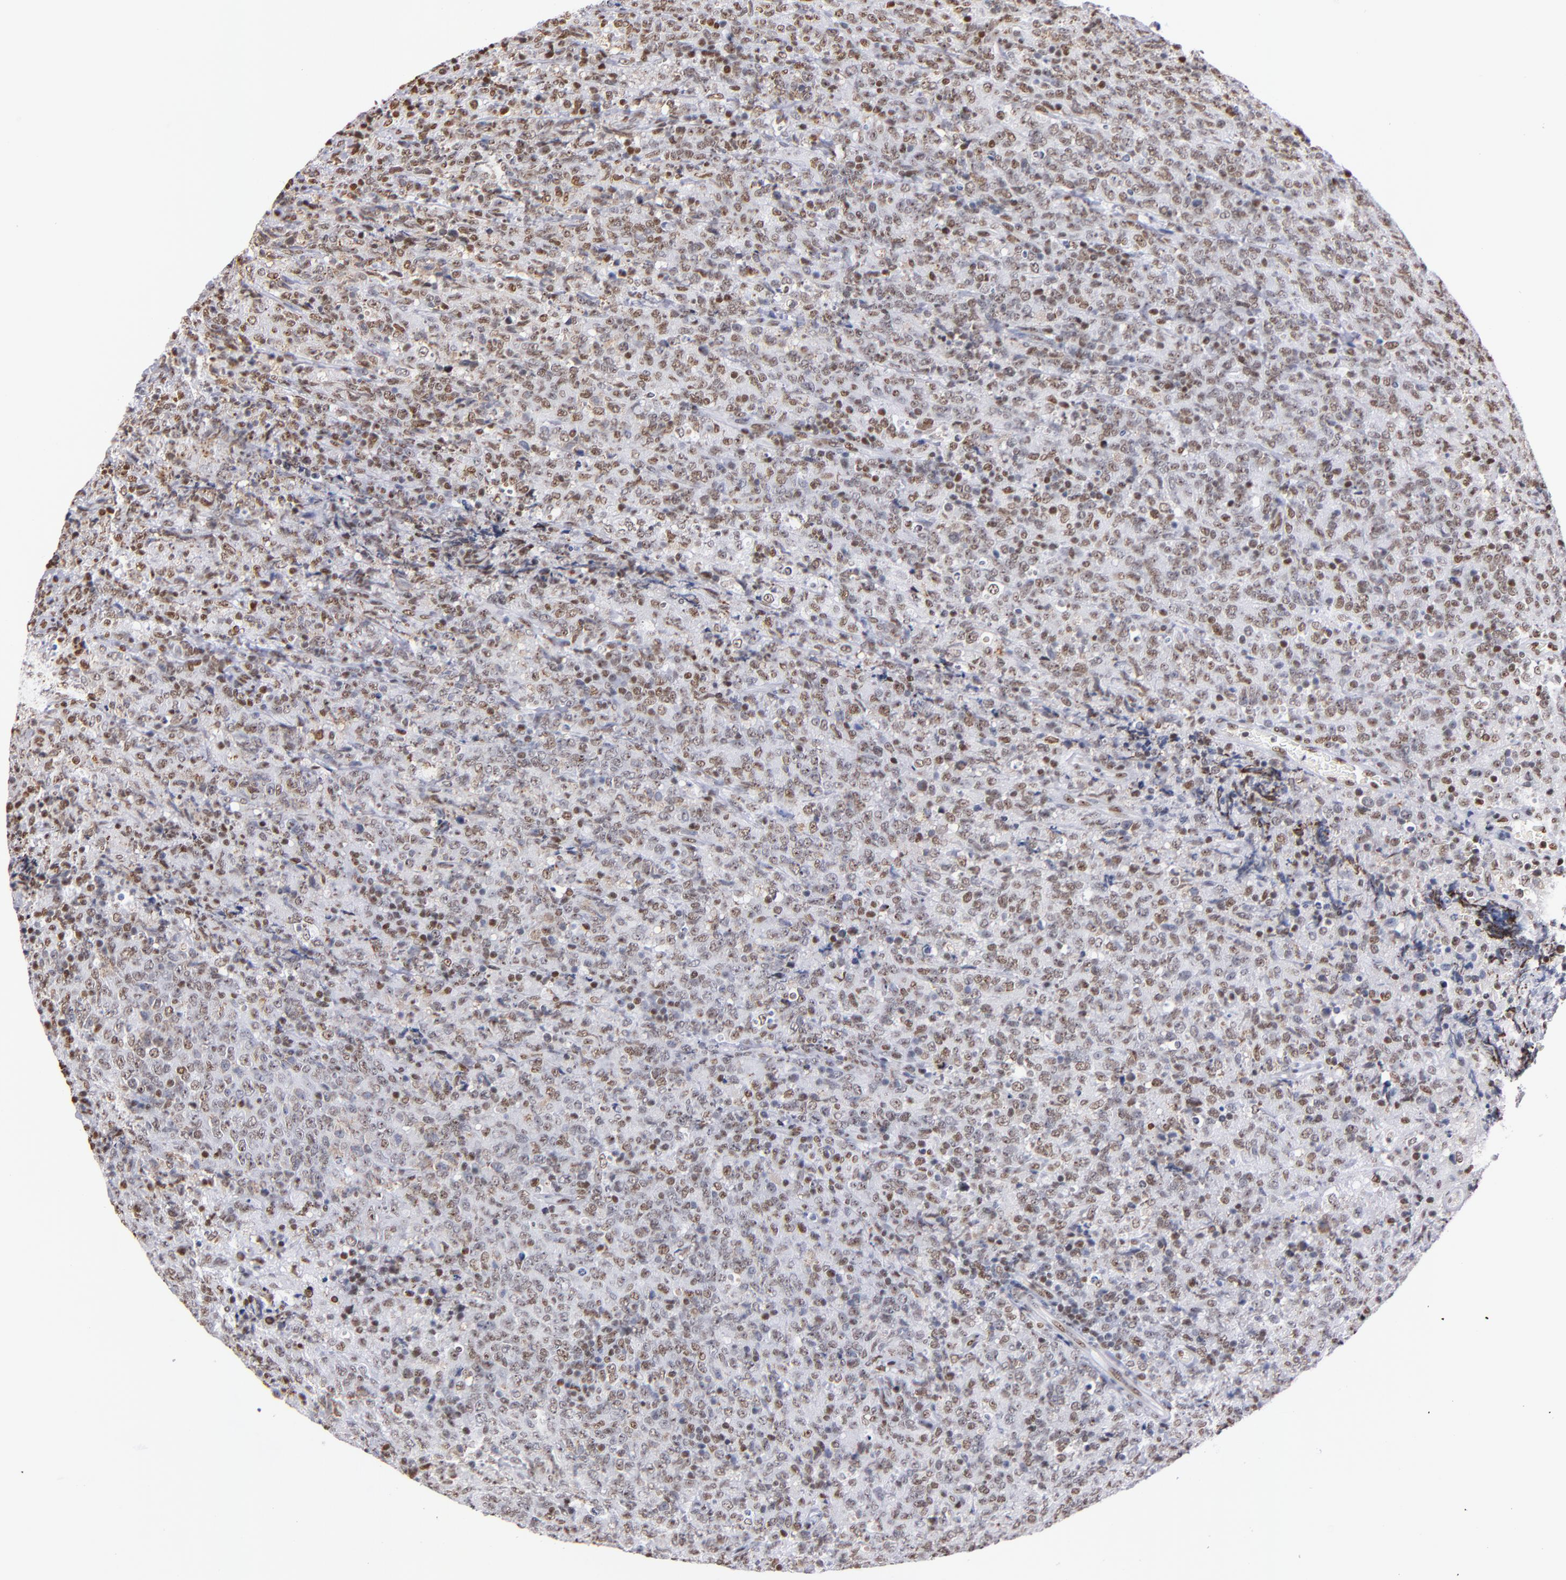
{"staining": {"intensity": "moderate", "quantity": ">75%", "location": "nuclear"}, "tissue": "lymphoma", "cell_type": "Tumor cells", "image_type": "cancer", "snomed": [{"axis": "morphology", "description": "Malignant lymphoma, non-Hodgkin's type, High grade"}, {"axis": "topography", "description": "Tonsil"}], "caption": "Brown immunohistochemical staining in human lymphoma shows moderate nuclear staining in about >75% of tumor cells.", "gene": "IFI16", "patient": {"sex": "female", "age": 36}}